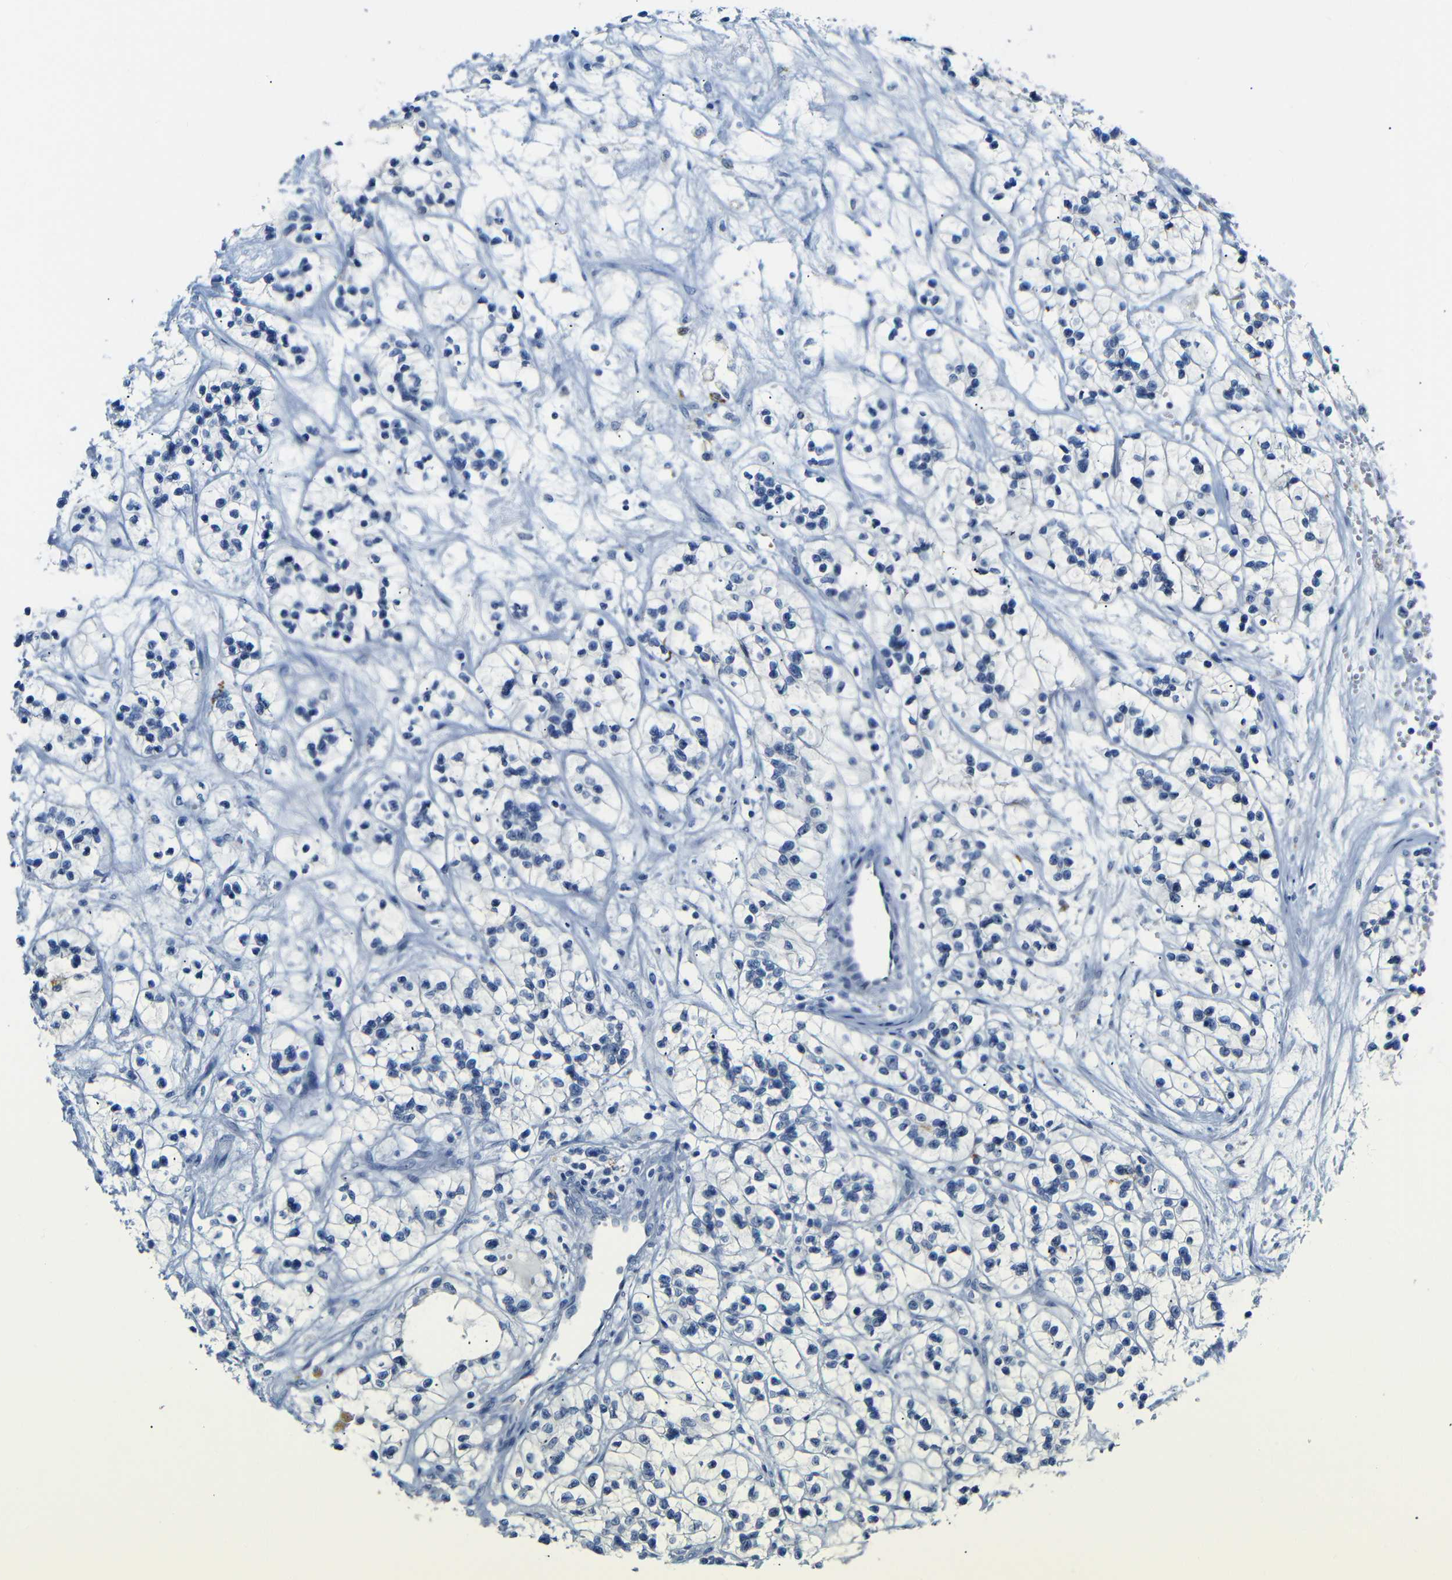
{"staining": {"intensity": "negative", "quantity": "none", "location": "none"}, "tissue": "renal cancer", "cell_type": "Tumor cells", "image_type": "cancer", "snomed": [{"axis": "morphology", "description": "Adenocarcinoma, NOS"}, {"axis": "topography", "description": "Kidney"}], "caption": "Immunohistochemistry (IHC) of adenocarcinoma (renal) displays no expression in tumor cells.", "gene": "C15orf48", "patient": {"sex": "female", "age": 57}}